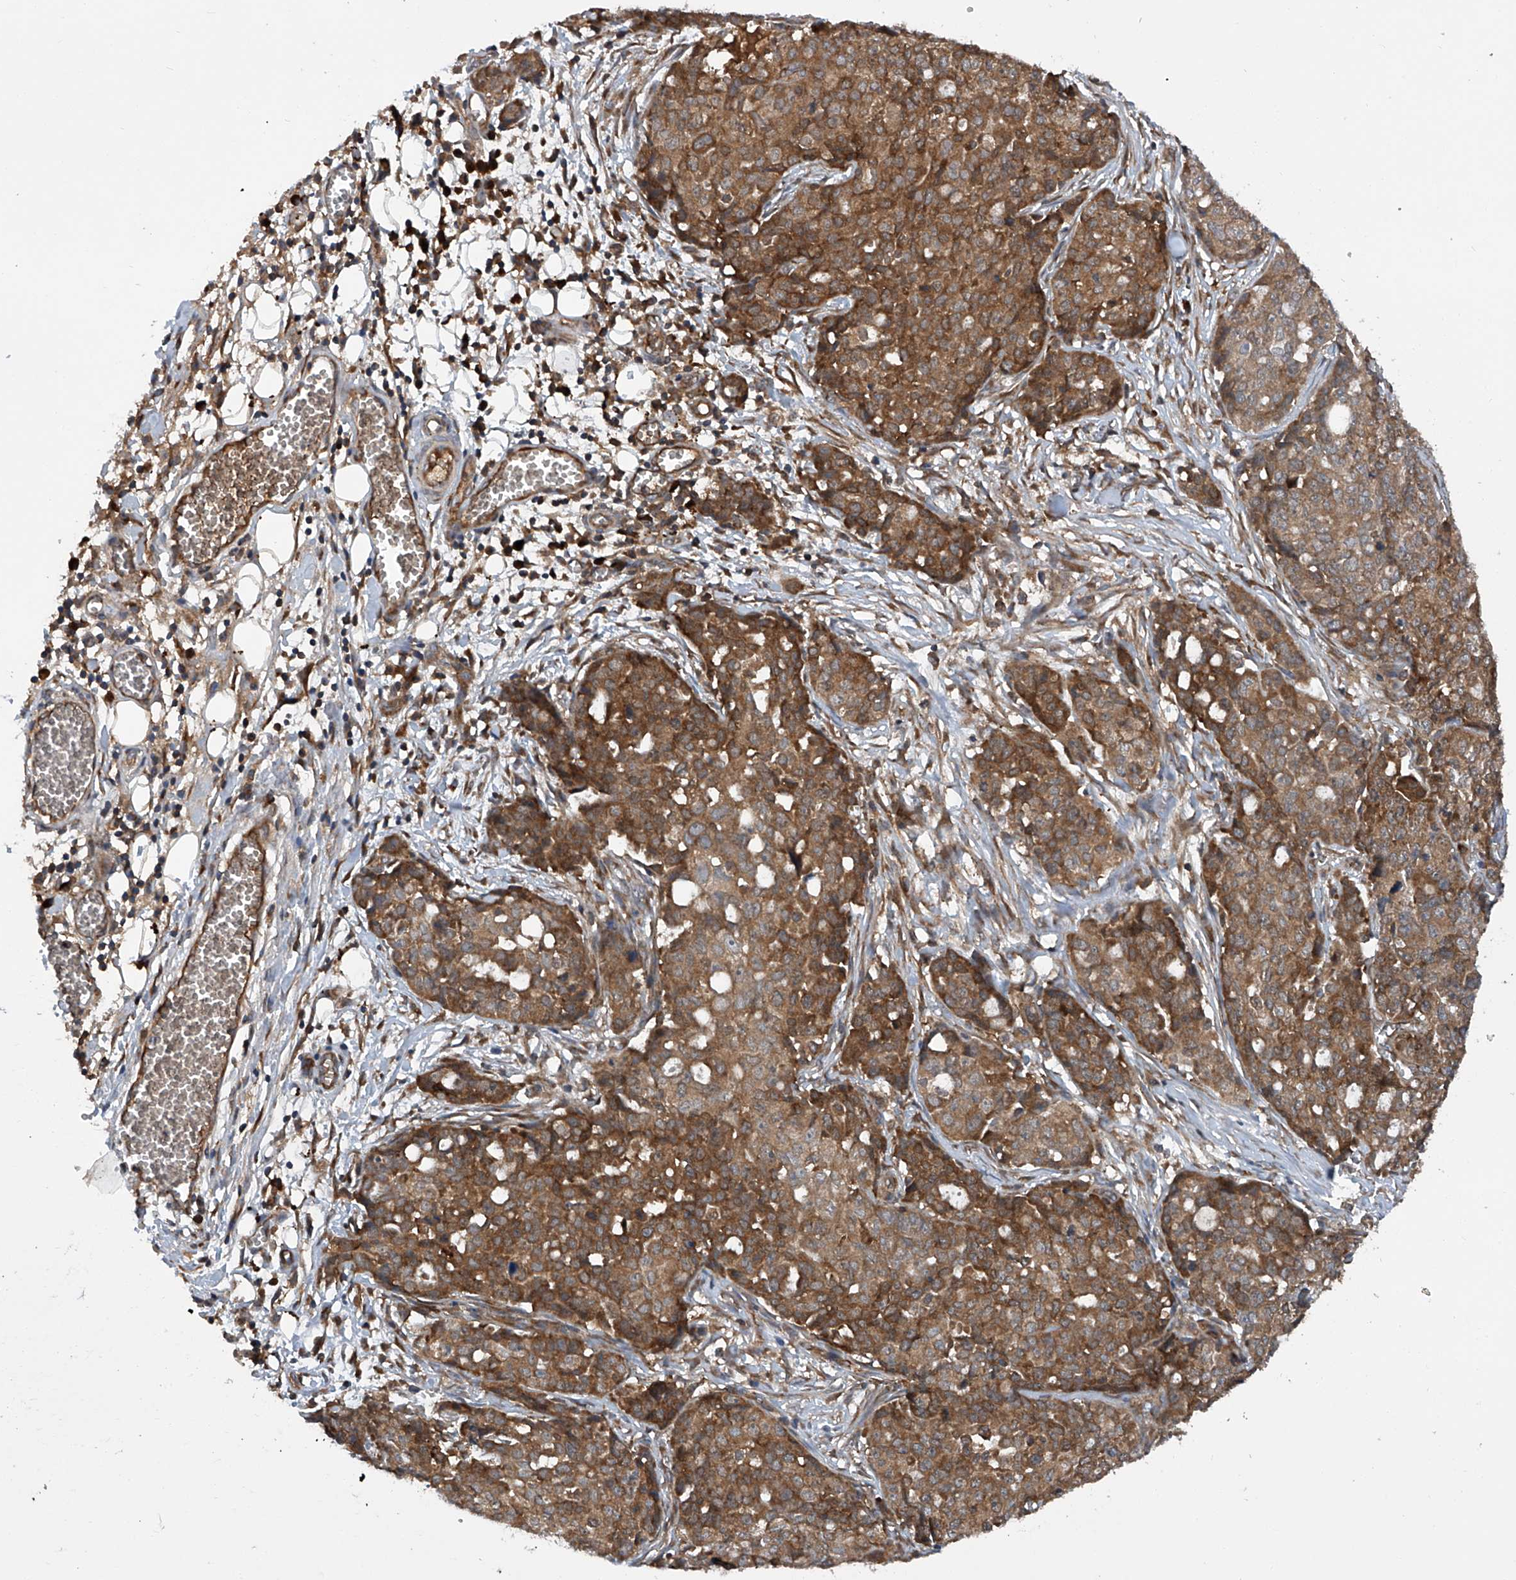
{"staining": {"intensity": "strong", "quantity": ">75%", "location": "cytoplasmic/membranous"}, "tissue": "ovarian cancer", "cell_type": "Tumor cells", "image_type": "cancer", "snomed": [{"axis": "morphology", "description": "Cystadenocarcinoma, serous, NOS"}, {"axis": "topography", "description": "Soft tissue"}, {"axis": "topography", "description": "Ovary"}], "caption": "Human serous cystadenocarcinoma (ovarian) stained with a brown dye shows strong cytoplasmic/membranous positive positivity in approximately >75% of tumor cells.", "gene": "ASCC3", "patient": {"sex": "female", "age": 57}}